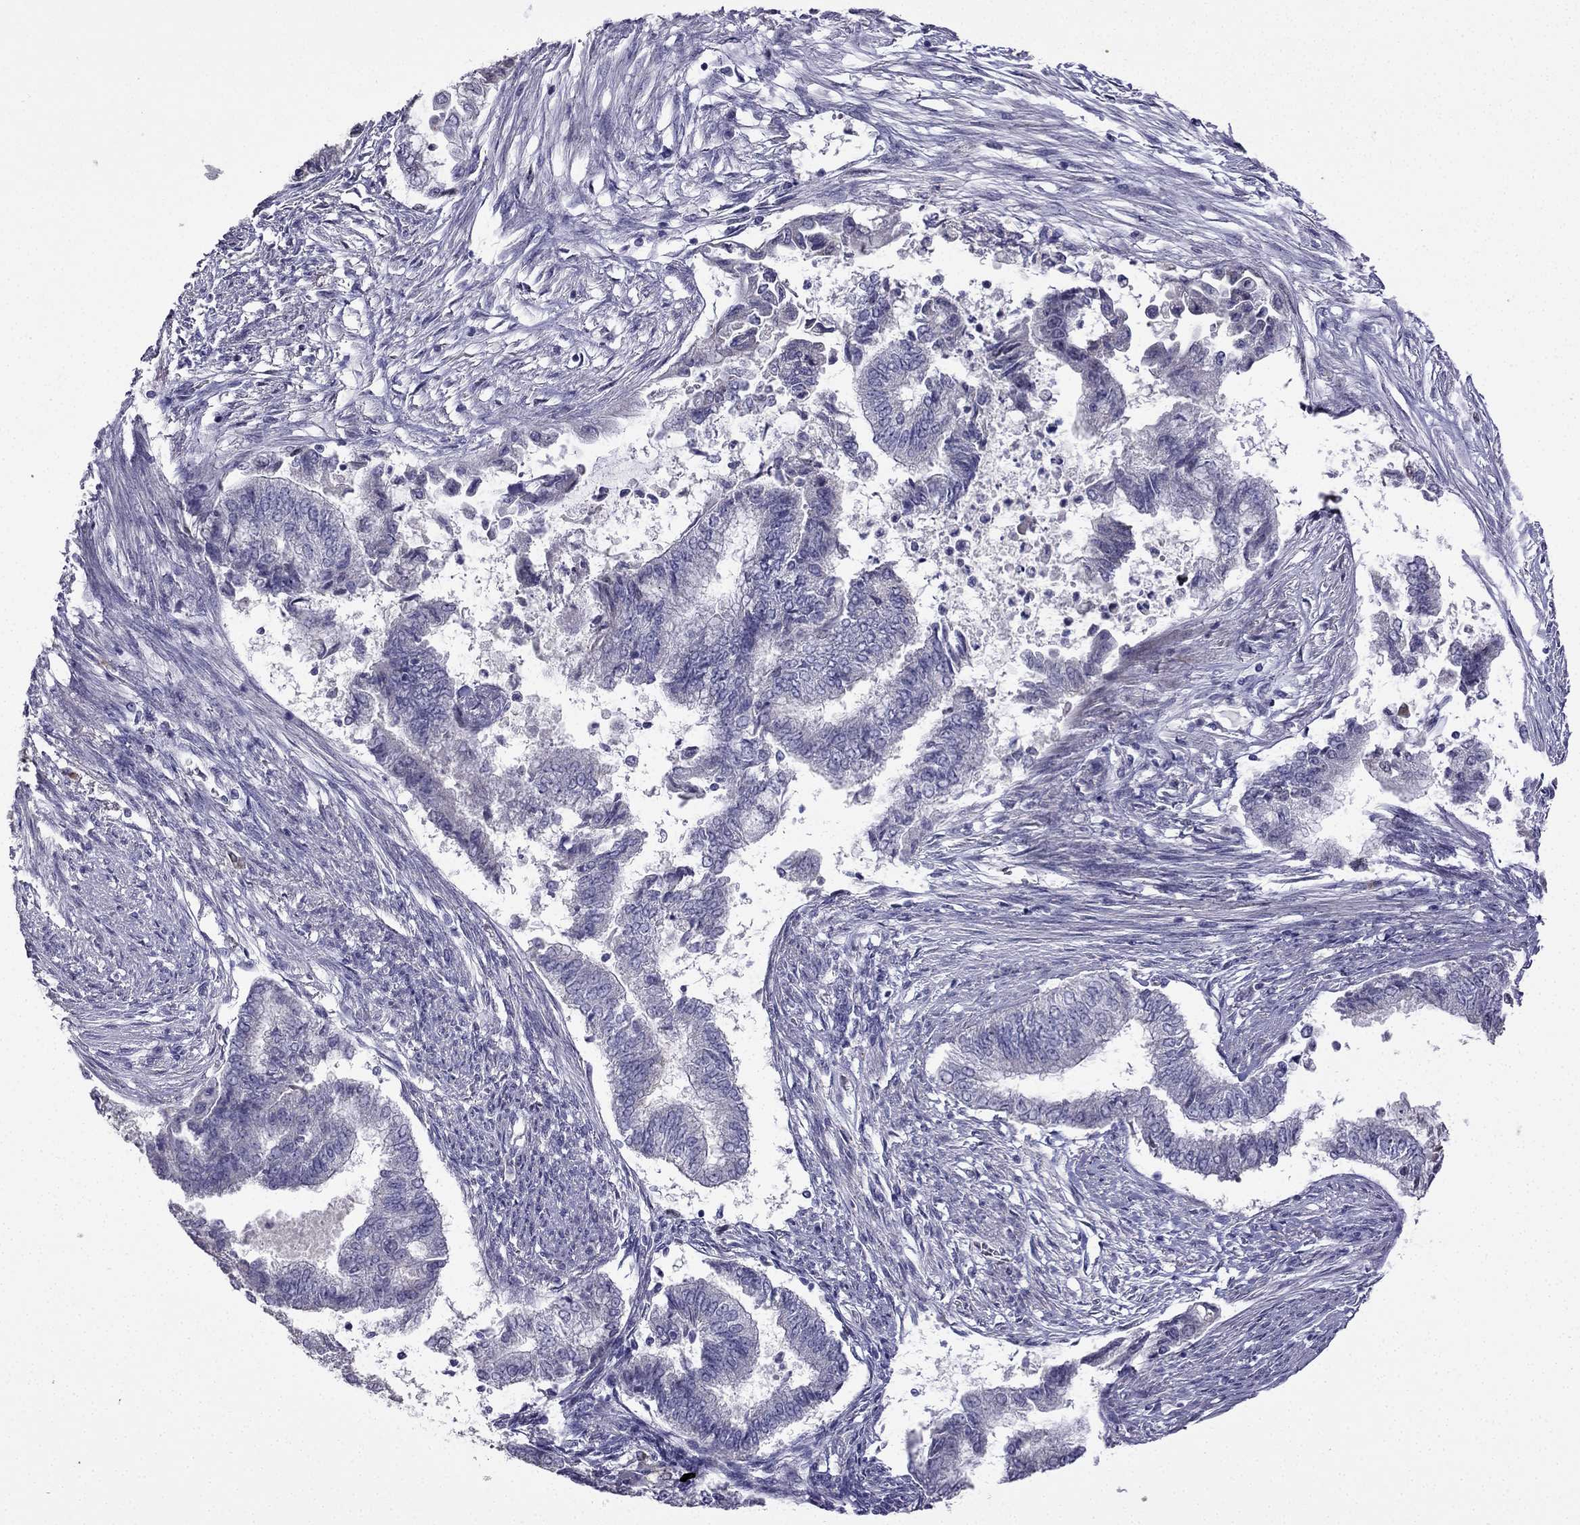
{"staining": {"intensity": "negative", "quantity": "none", "location": "none"}, "tissue": "endometrial cancer", "cell_type": "Tumor cells", "image_type": "cancer", "snomed": [{"axis": "morphology", "description": "Adenocarcinoma, NOS"}, {"axis": "topography", "description": "Endometrium"}], "caption": "Immunohistochemistry of human adenocarcinoma (endometrial) demonstrates no staining in tumor cells. (DAB immunohistochemistry, high magnification).", "gene": "UHRF1", "patient": {"sex": "female", "age": 65}}